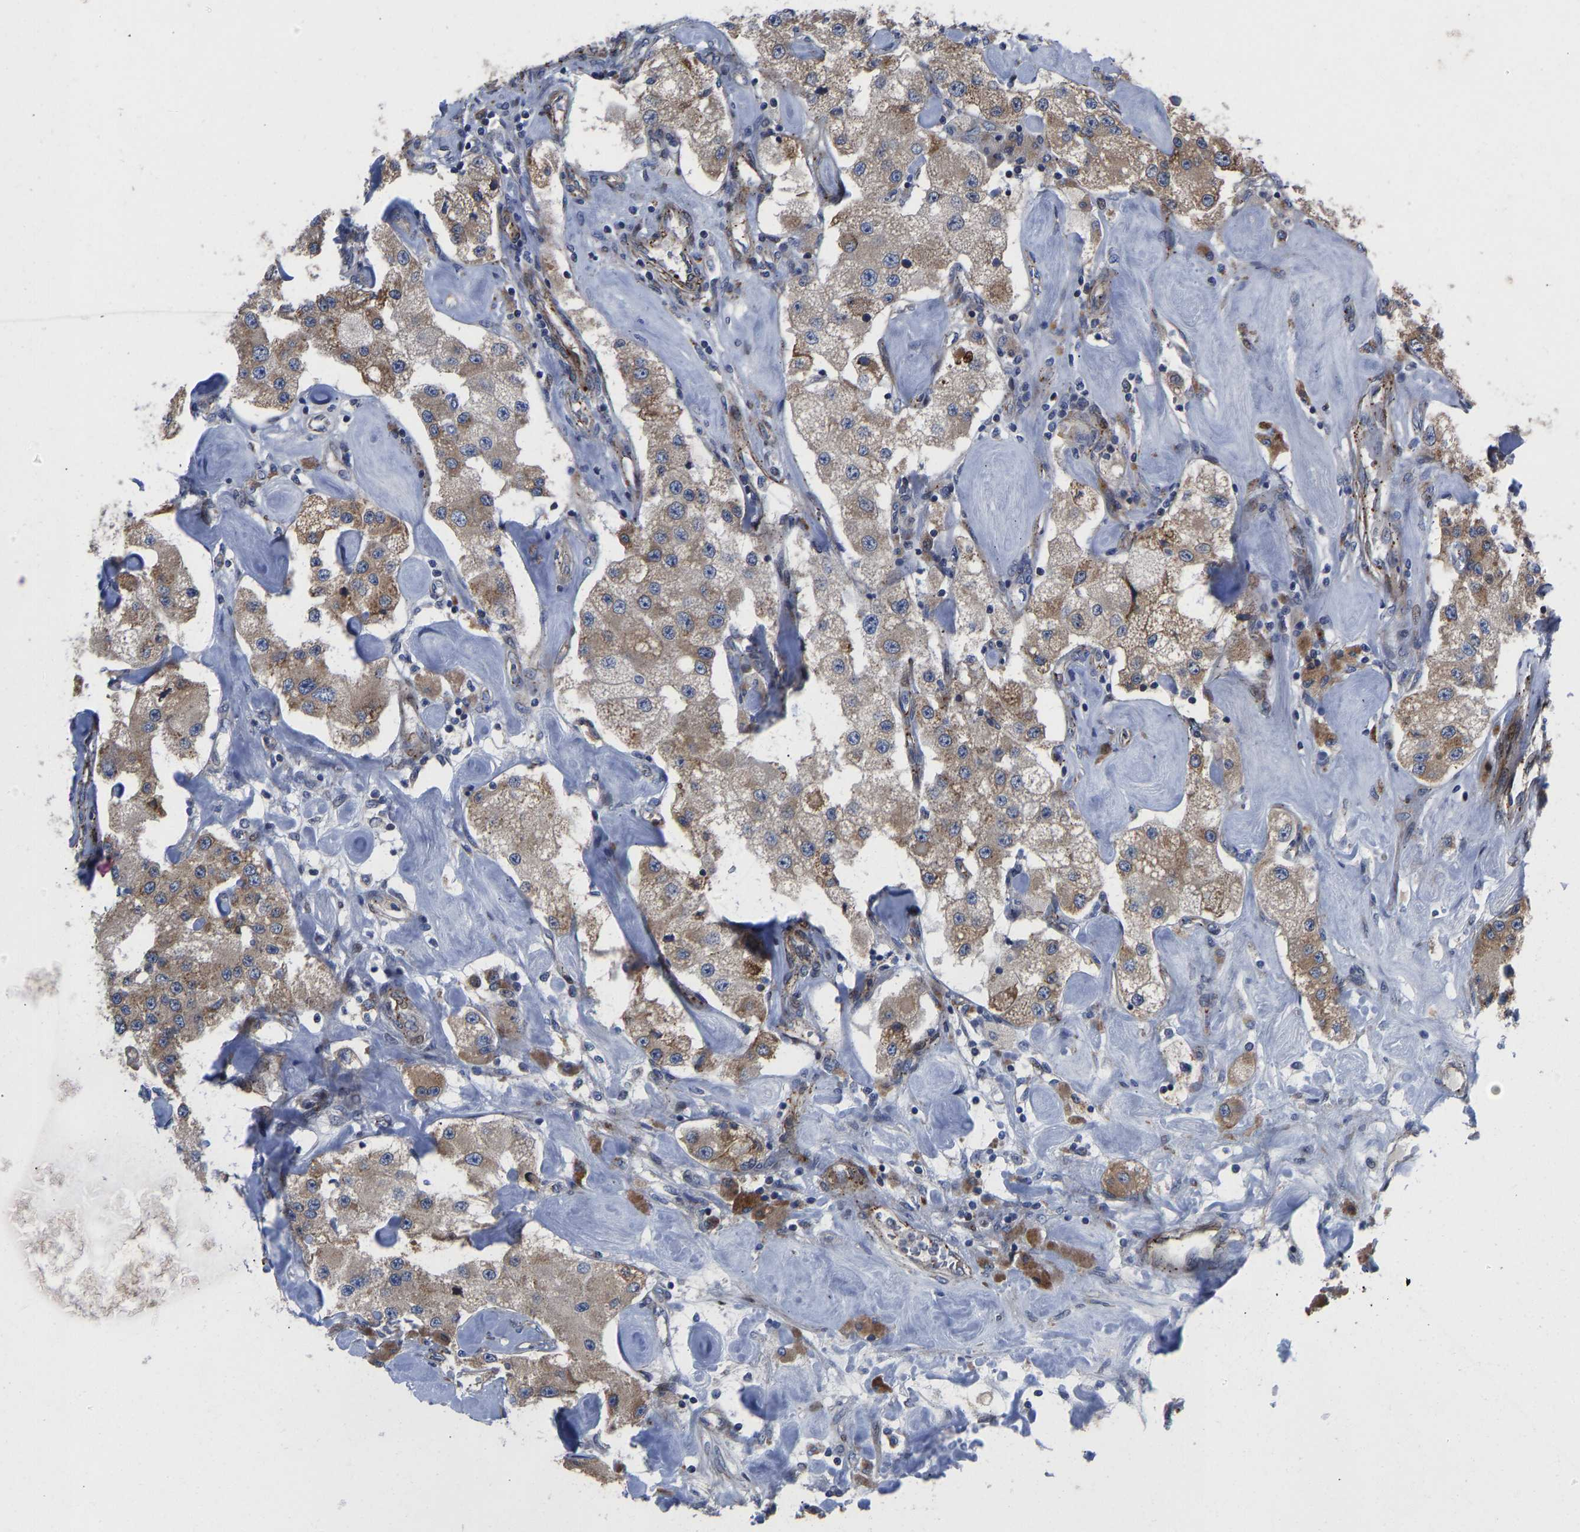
{"staining": {"intensity": "weak", "quantity": "25%-75%", "location": "cytoplasmic/membranous"}, "tissue": "carcinoid", "cell_type": "Tumor cells", "image_type": "cancer", "snomed": [{"axis": "morphology", "description": "Carcinoid, malignant, NOS"}, {"axis": "topography", "description": "Pancreas"}], "caption": "This image shows immunohistochemistry staining of human carcinoid, with low weak cytoplasmic/membranous staining in about 25%-75% of tumor cells.", "gene": "TMEM38B", "patient": {"sex": "male", "age": 41}}